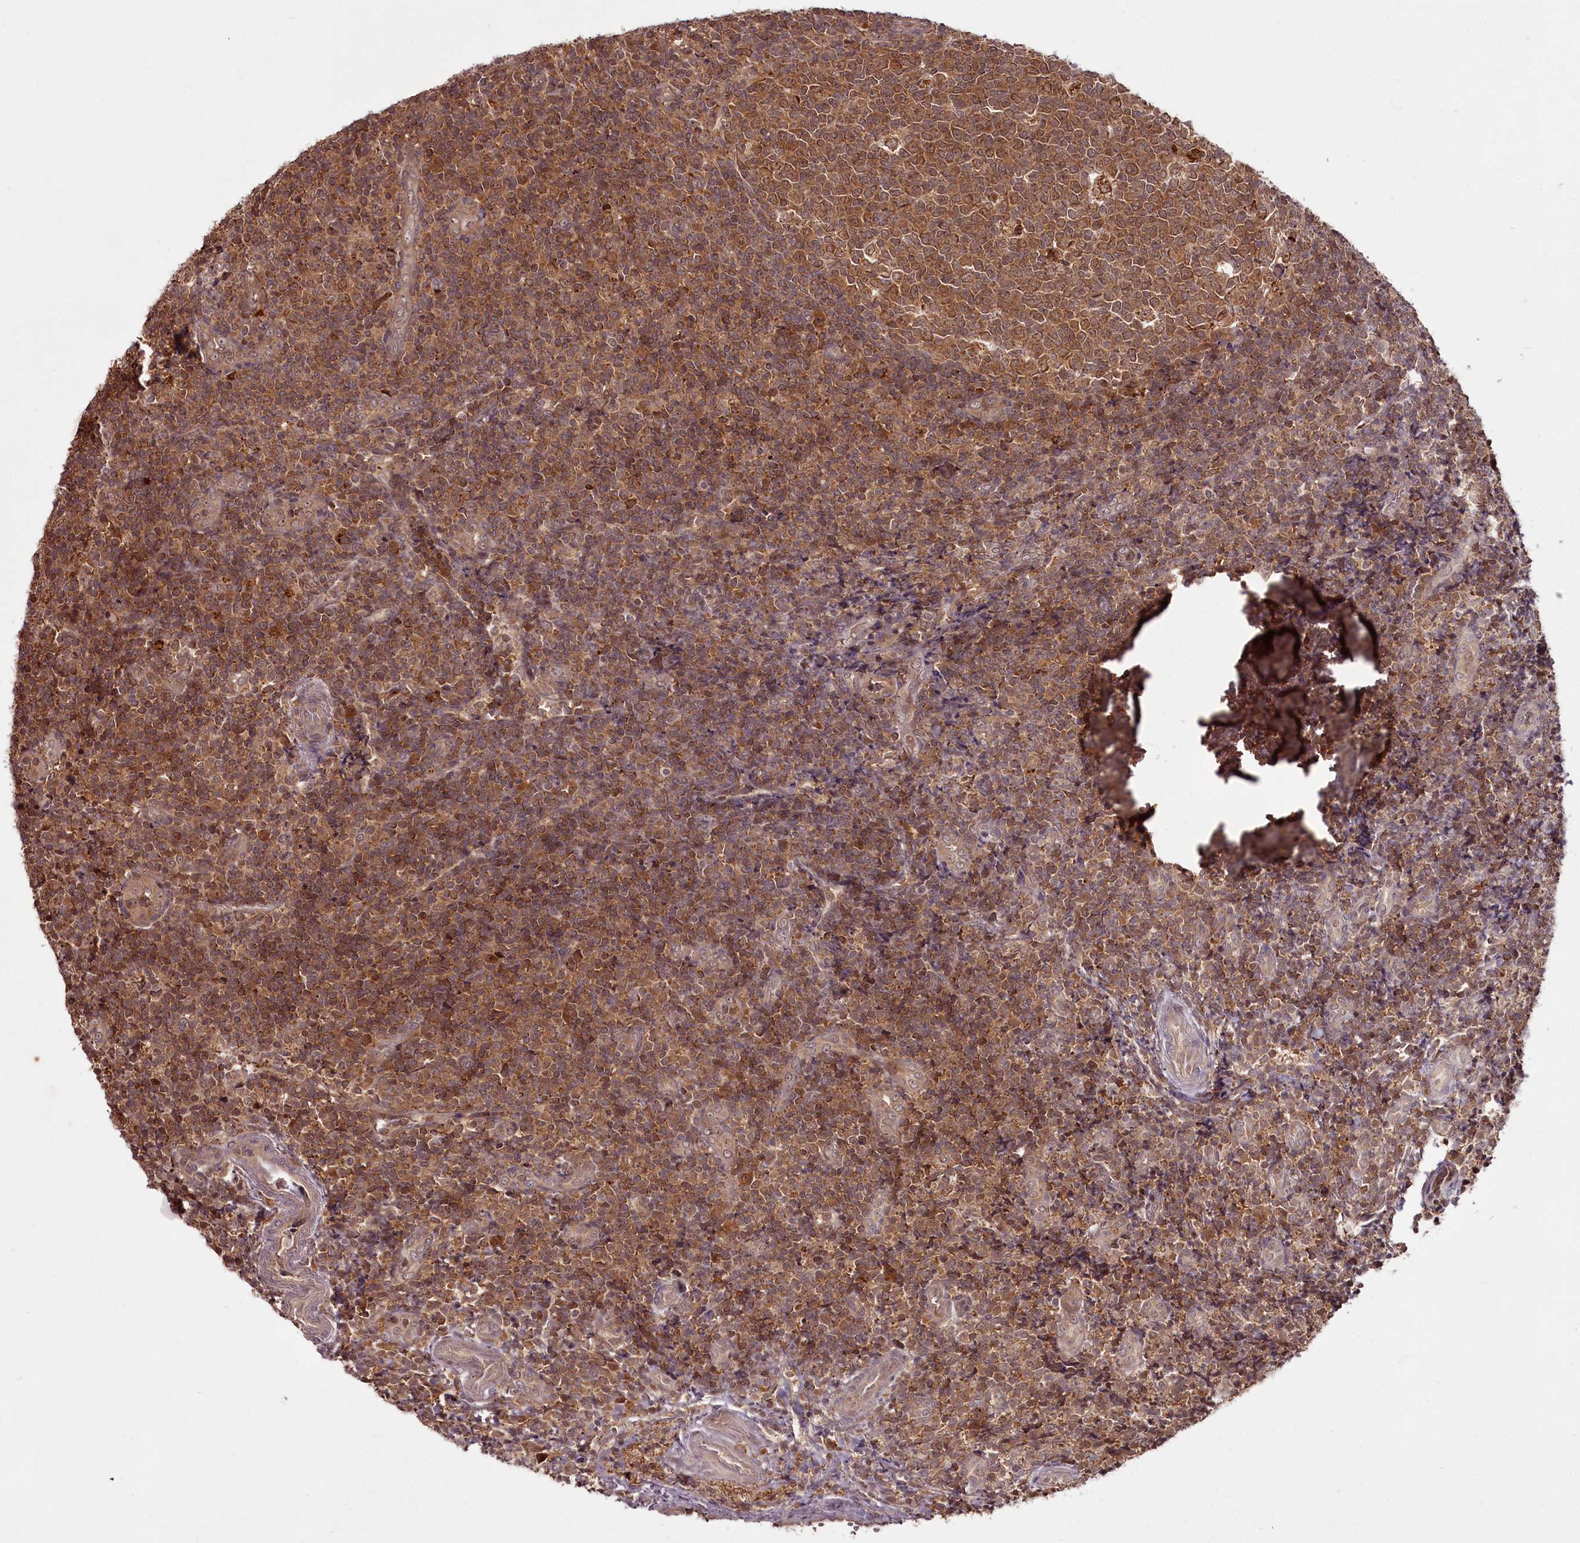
{"staining": {"intensity": "moderate", "quantity": ">75%", "location": "cytoplasmic/membranous"}, "tissue": "tonsil", "cell_type": "Germinal center cells", "image_type": "normal", "snomed": [{"axis": "morphology", "description": "Normal tissue, NOS"}, {"axis": "topography", "description": "Tonsil"}], "caption": "Immunohistochemistry micrograph of benign tonsil: tonsil stained using IHC displays medium levels of moderate protein expression localized specifically in the cytoplasmic/membranous of germinal center cells, appearing as a cytoplasmic/membranous brown color.", "gene": "PCBP2", "patient": {"sex": "female", "age": 19}}